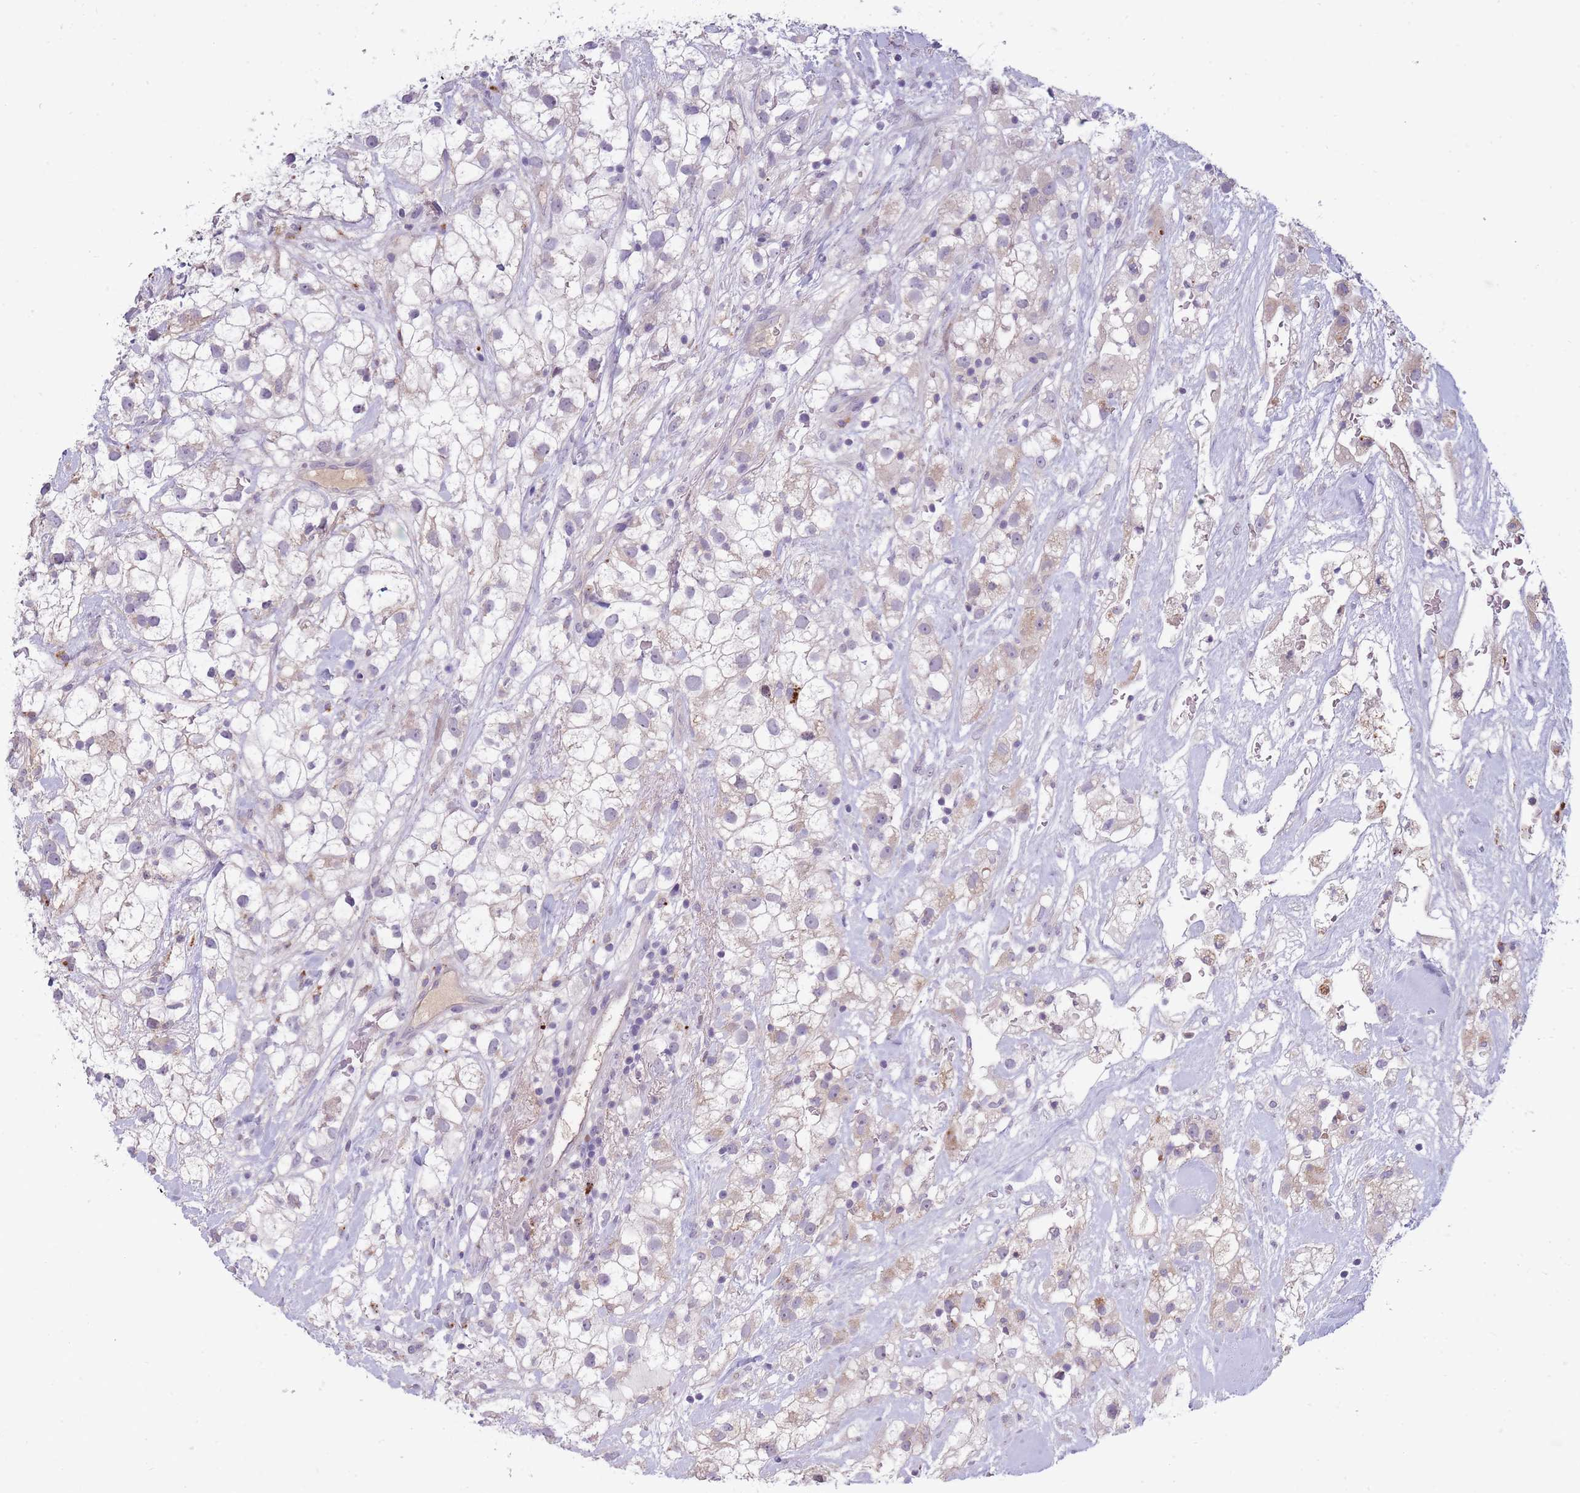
{"staining": {"intensity": "weak", "quantity": "<25%", "location": "cytoplasmic/membranous"}, "tissue": "renal cancer", "cell_type": "Tumor cells", "image_type": "cancer", "snomed": [{"axis": "morphology", "description": "Adenocarcinoma, NOS"}, {"axis": "topography", "description": "Kidney"}], "caption": "Immunohistochemistry (IHC) histopathology image of neoplastic tissue: human adenocarcinoma (renal) stained with DAB (3,3'-diaminobenzidine) exhibits no significant protein expression in tumor cells. The staining is performed using DAB brown chromogen with nuclei counter-stained in using hematoxylin.", "gene": "TRIM61", "patient": {"sex": "male", "age": 59}}